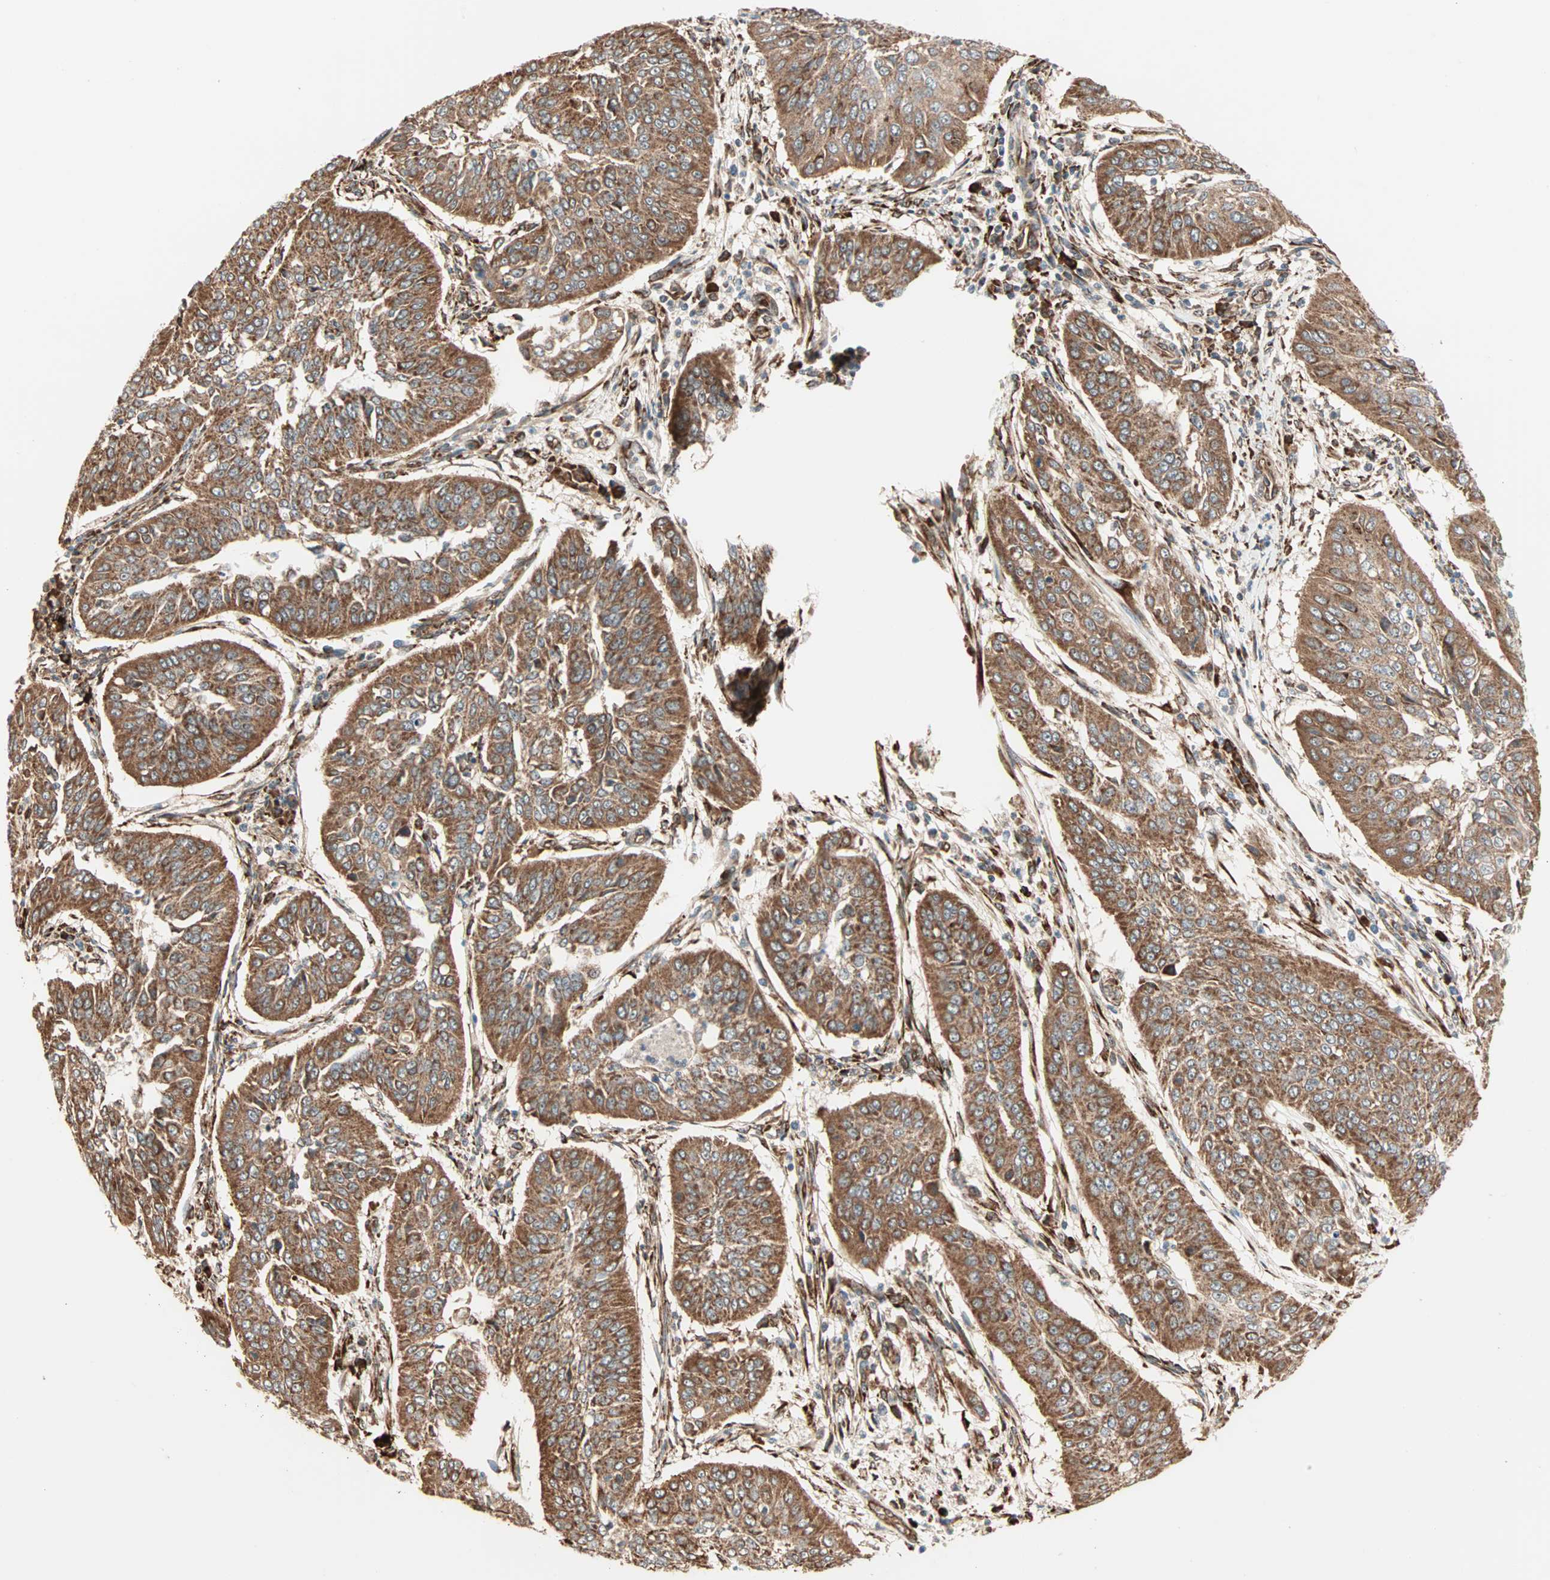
{"staining": {"intensity": "moderate", "quantity": ">75%", "location": "cytoplasmic/membranous"}, "tissue": "cervical cancer", "cell_type": "Tumor cells", "image_type": "cancer", "snomed": [{"axis": "morphology", "description": "Normal tissue, NOS"}, {"axis": "morphology", "description": "Squamous cell carcinoma, NOS"}, {"axis": "topography", "description": "Cervix"}], "caption": "Human cervical squamous cell carcinoma stained for a protein (brown) reveals moderate cytoplasmic/membranous positive expression in about >75% of tumor cells.", "gene": "P4HA1", "patient": {"sex": "female", "age": 39}}